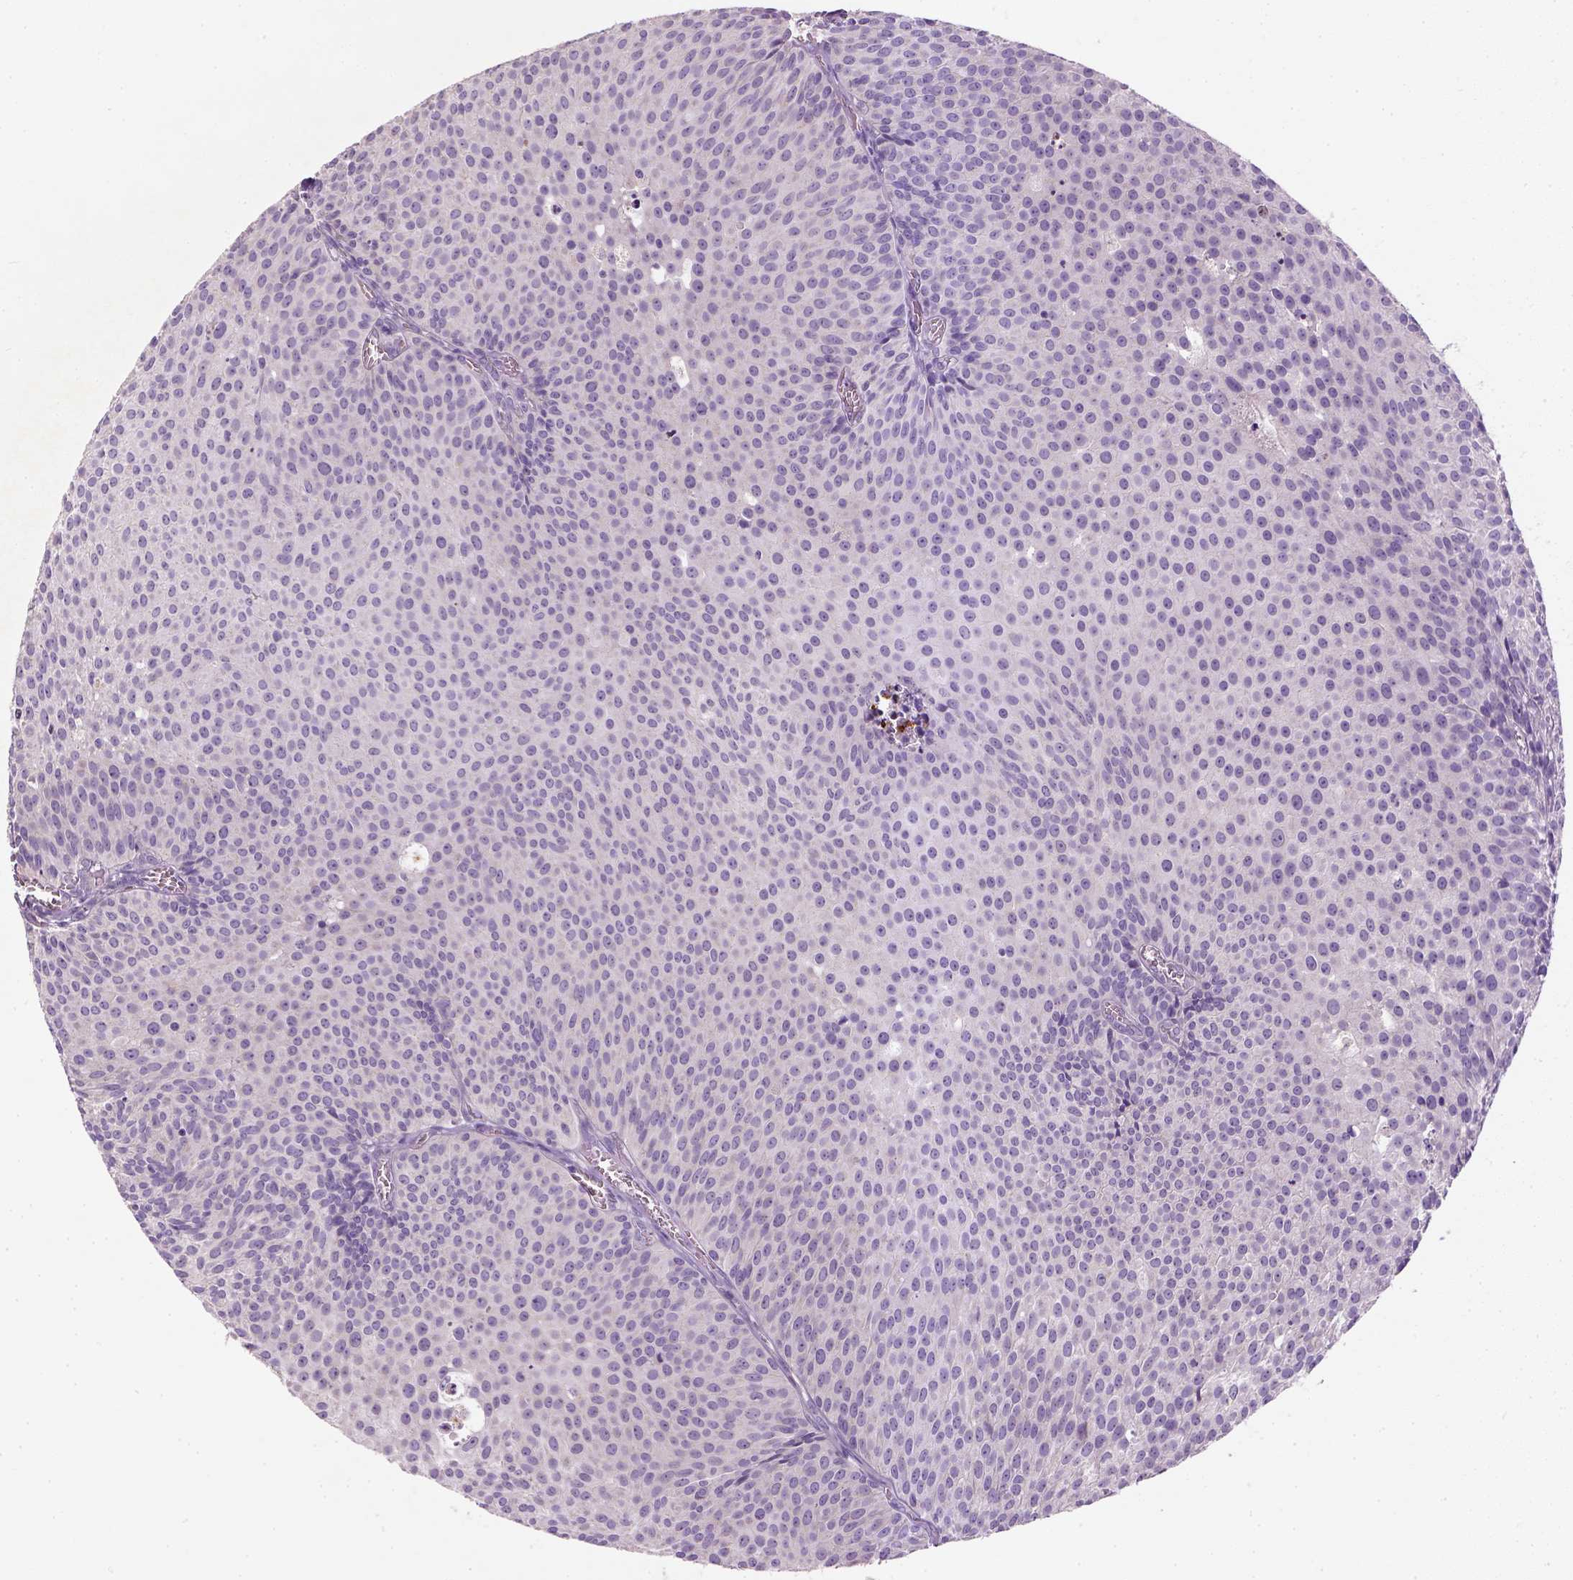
{"staining": {"intensity": "negative", "quantity": "none", "location": "none"}, "tissue": "urothelial cancer", "cell_type": "Tumor cells", "image_type": "cancer", "snomed": [{"axis": "morphology", "description": "Urothelial carcinoma, Low grade"}, {"axis": "topography", "description": "Urinary bladder"}], "caption": "This is an immunohistochemistry photomicrograph of human urothelial cancer. There is no expression in tumor cells.", "gene": "NUDT6", "patient": {"sex": "male", "age": 63}}